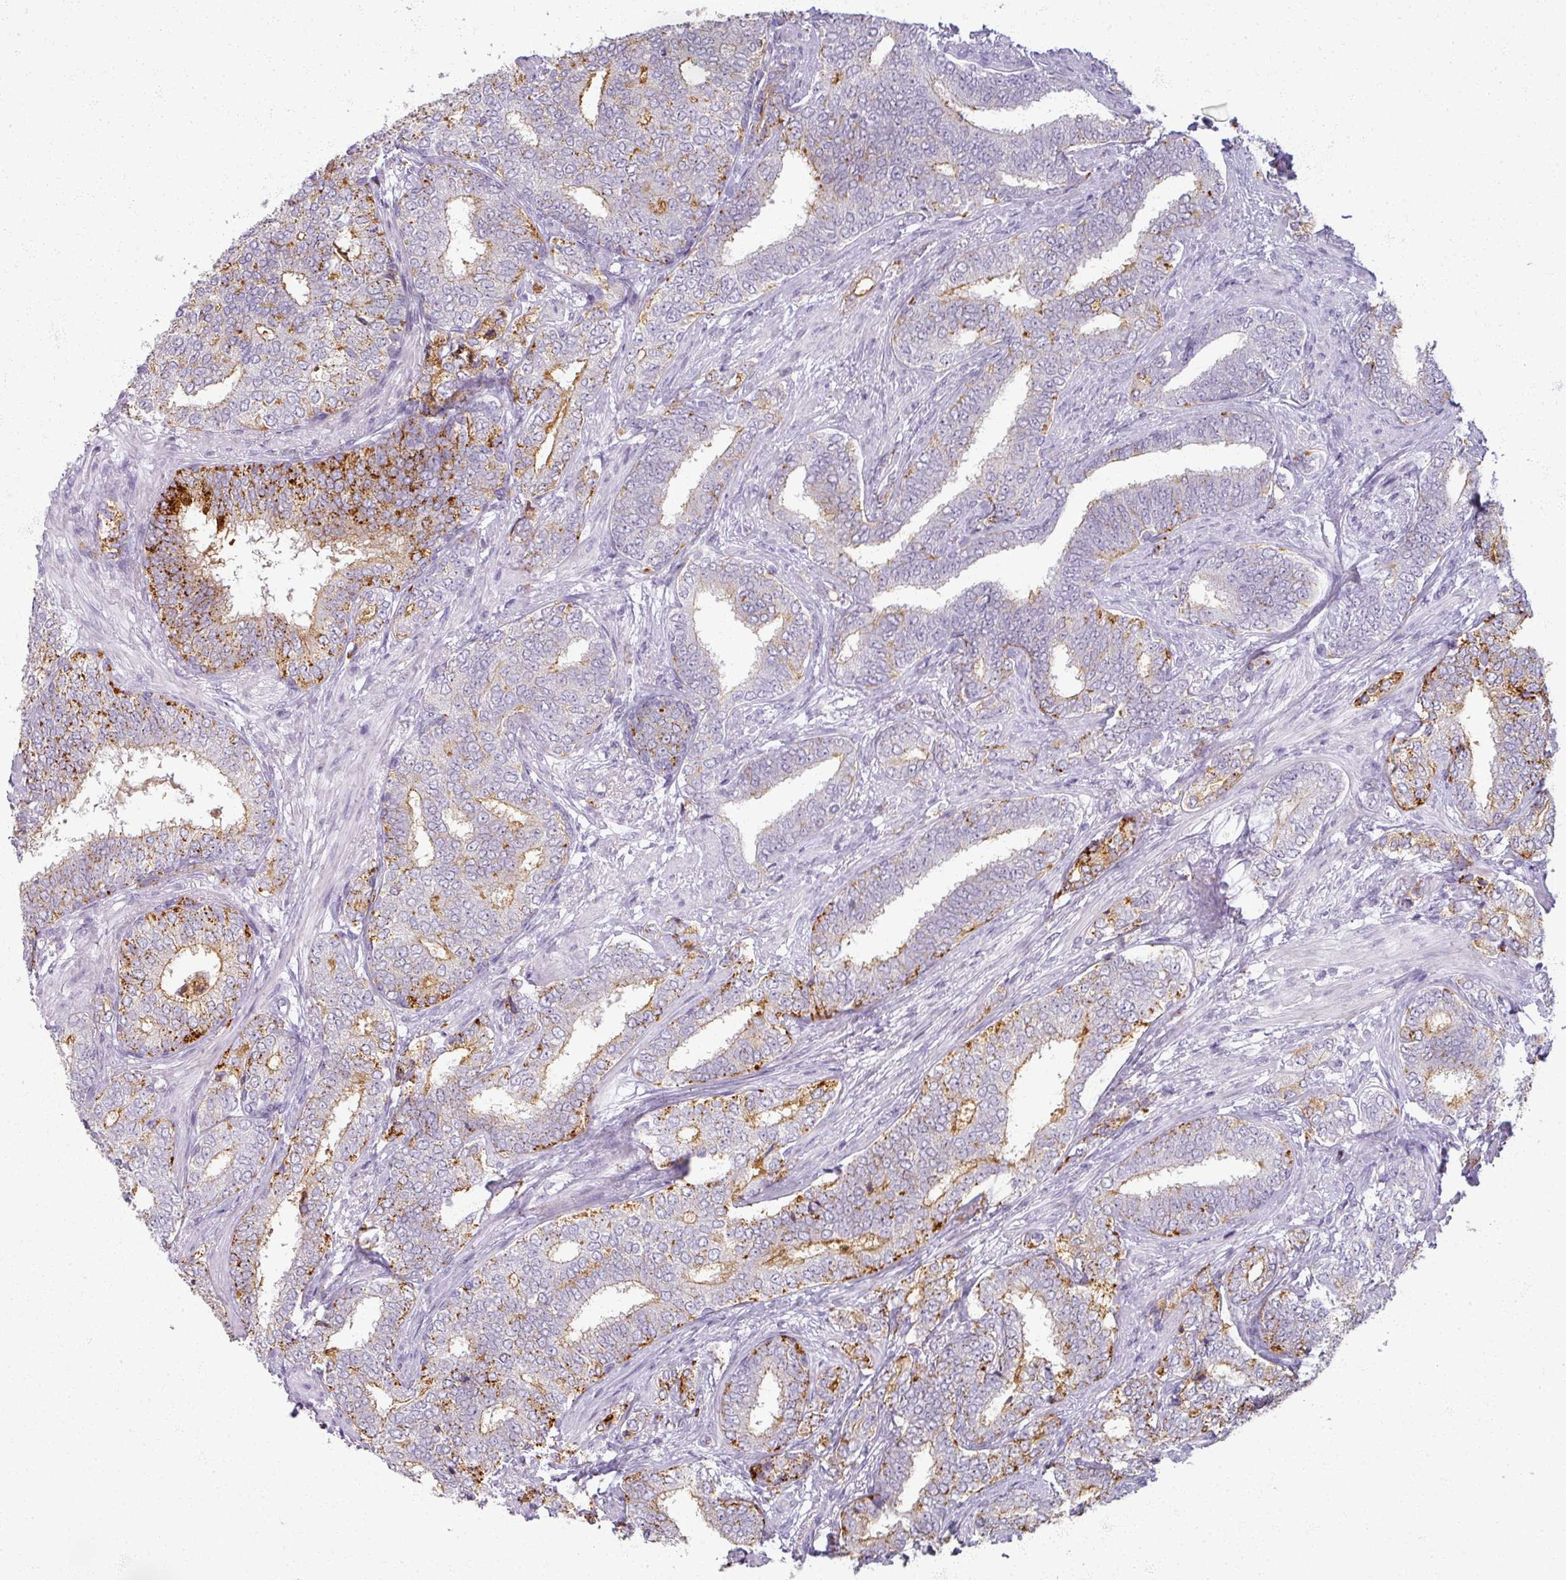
{"staining": {"intensity": "moderate", "quantity": "25%-75%", "location": "cytoplasmic/membranous"}, "tissue": "prostate cancer", "cell_type": "Tumor cells", "image_type": "cancer", "snomed": [{"axis": "morphology", "description": "Adenocarcinoma, High grade"}, {"axis": "topography", "description": "Prostate"}], "caption": "DAB (3,3'-diaminobenzidine) immunohistochemical staining of high-grade adenocarcinoma (prostate) reveals moderate cytoplasmic/membranous protein staining in approximately 25%-75% of tumor cells.", "gene": "RFPL2", "patient": {"sex": "male", "age": 72}}